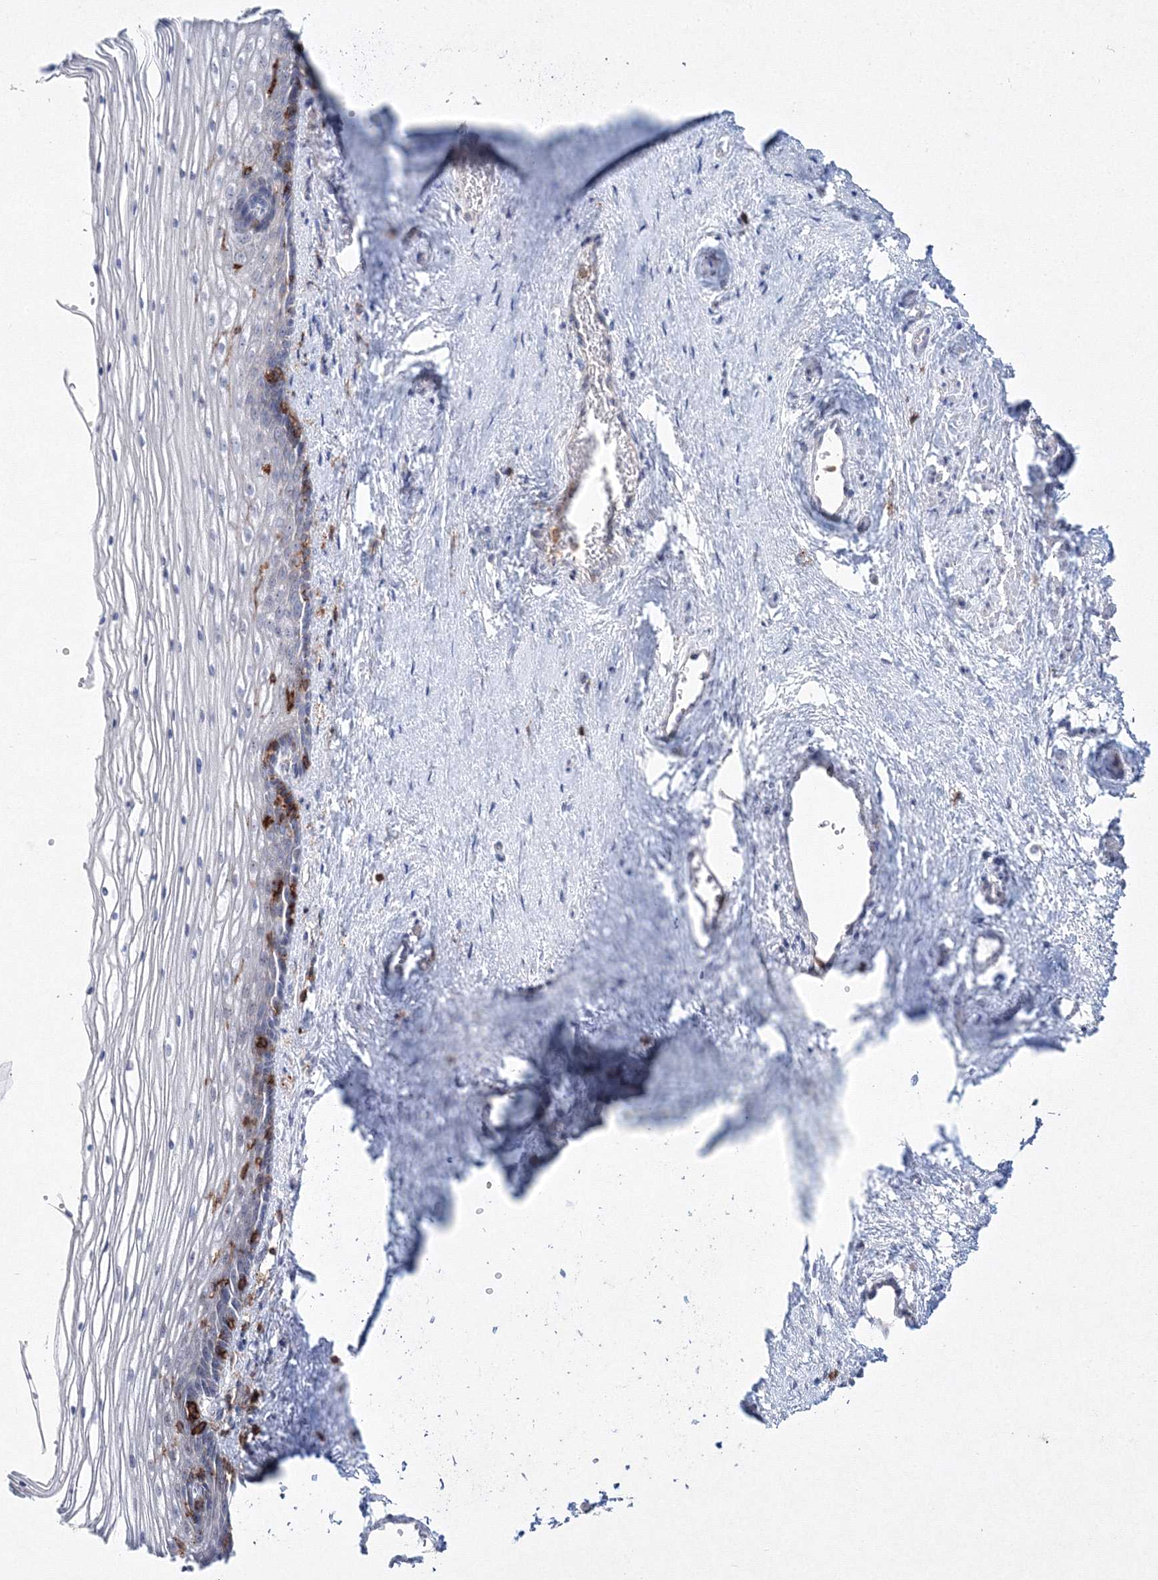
{"staining": {"intensity": "negative", "quantity": "none", "location": "none"}, "tissue": "vagina", "cell_type": "Squamous epithelial cells", "image_type": "normal", "snomed": [{"axis": "morphology", "description": "Normal tissue, NOS"}, {"axis": "topography", "description": "Vagina"}], "caption": "This photomicrograph is of unremarkable vagina stained with immunohistochemistry (IHC) to label a protein in brown with the nuclei are counter-stained blue. There is no staining in squamous epithelial cells.", "gene": "HCST", "patient": {"sex": "female", "age": 46}}